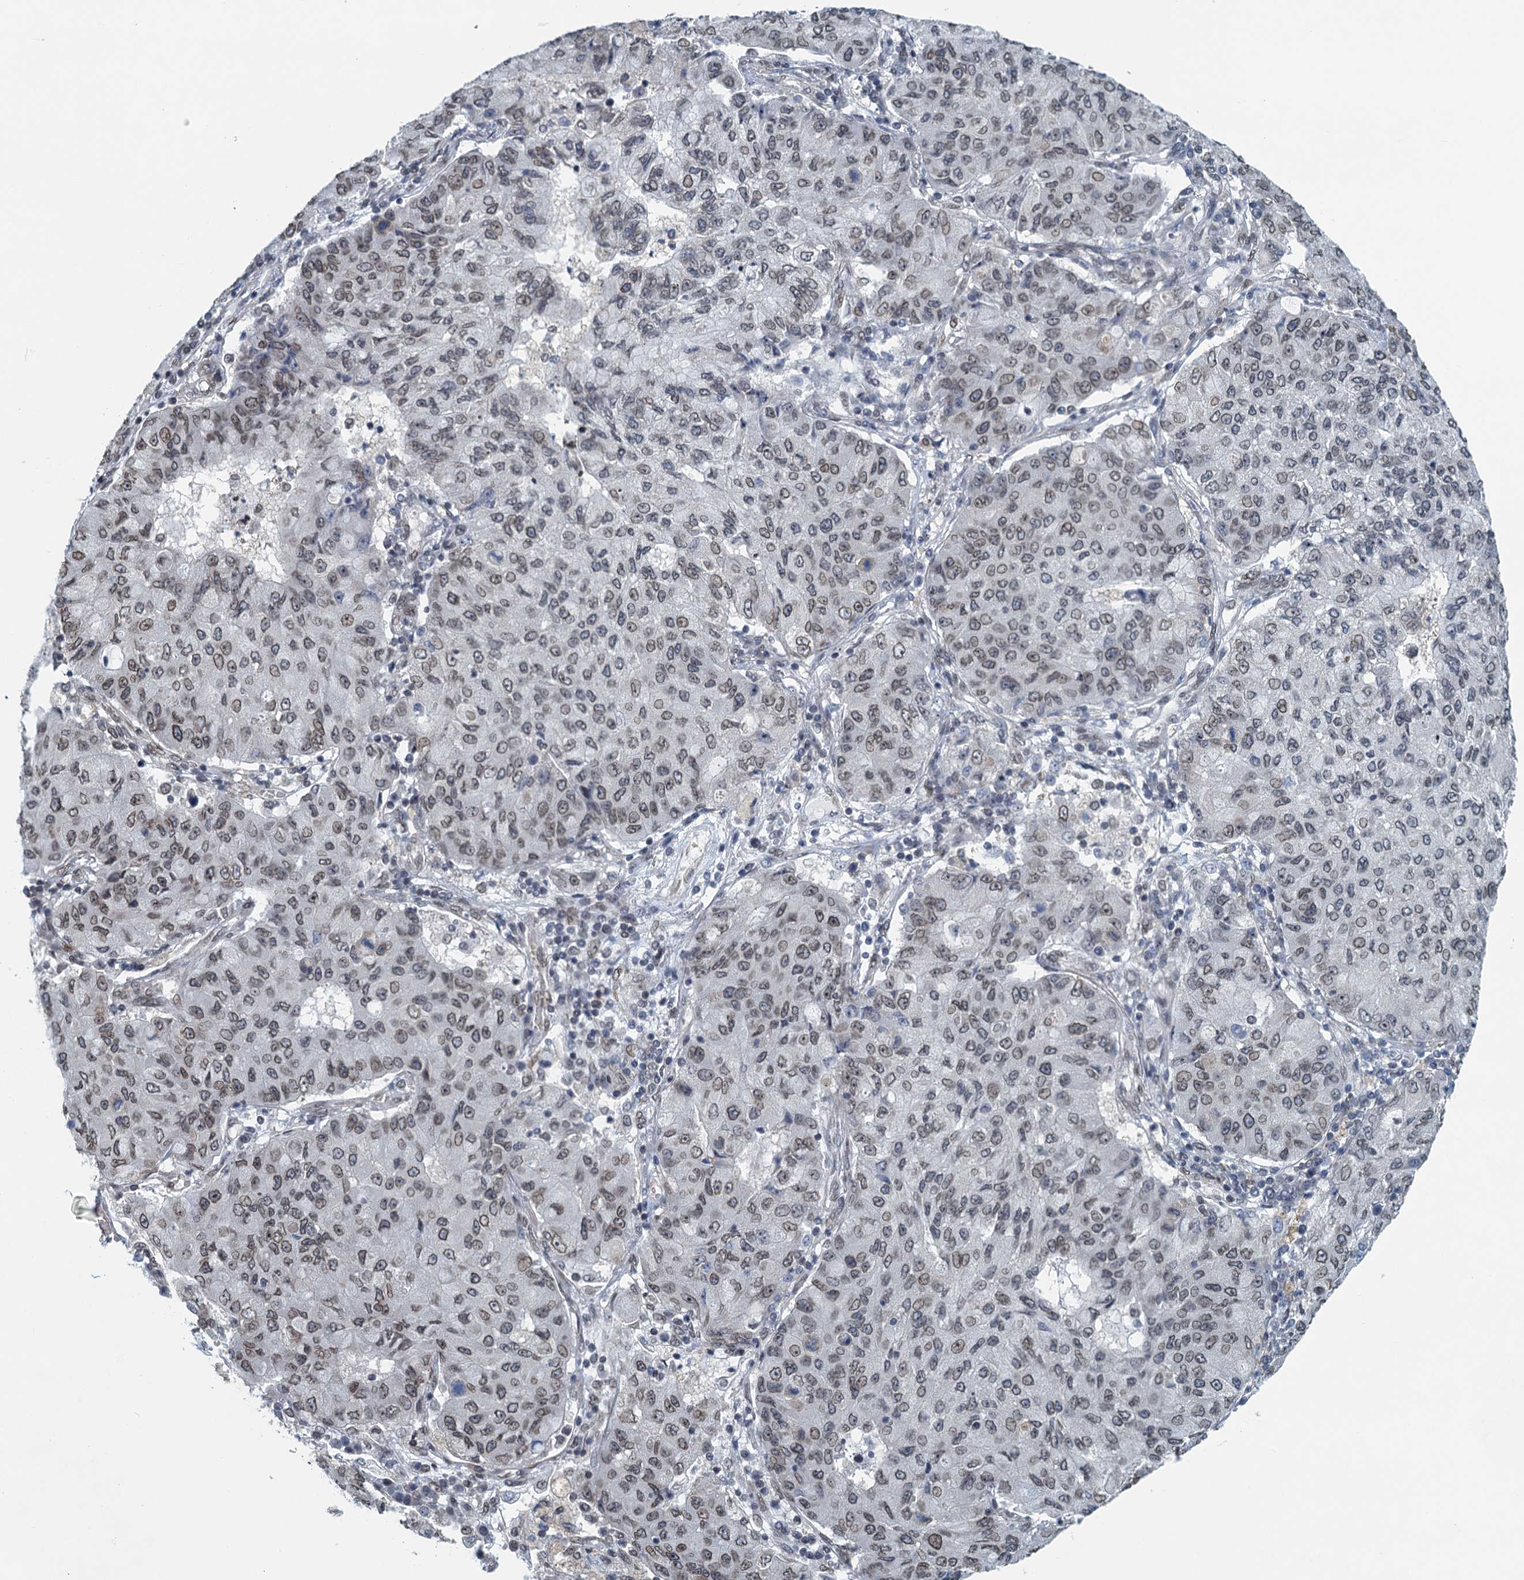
{"staining": {"intensity": "weak", "quantity": ">75%", "location": "cytoplasmic/membranous,nuclear"}, "tissue": "lung cancer", "cell_type": "Tumor cells", "image_type": "cancer", "snomed": [{"axis": "morphology", "description": "Squamous cell carcinoma, NOS"}, {"axis": "topography", "description": "Lung"}], "caption": "Lung cancer stained with DAB immunohistochemistry (IHC) shows low levels of weak cytoplasmic/membranous and nuclear positivity in approximately >75% of tumor cells.", "gene": "CCDC34", "patient": {"sex": "male", "age": 74}}